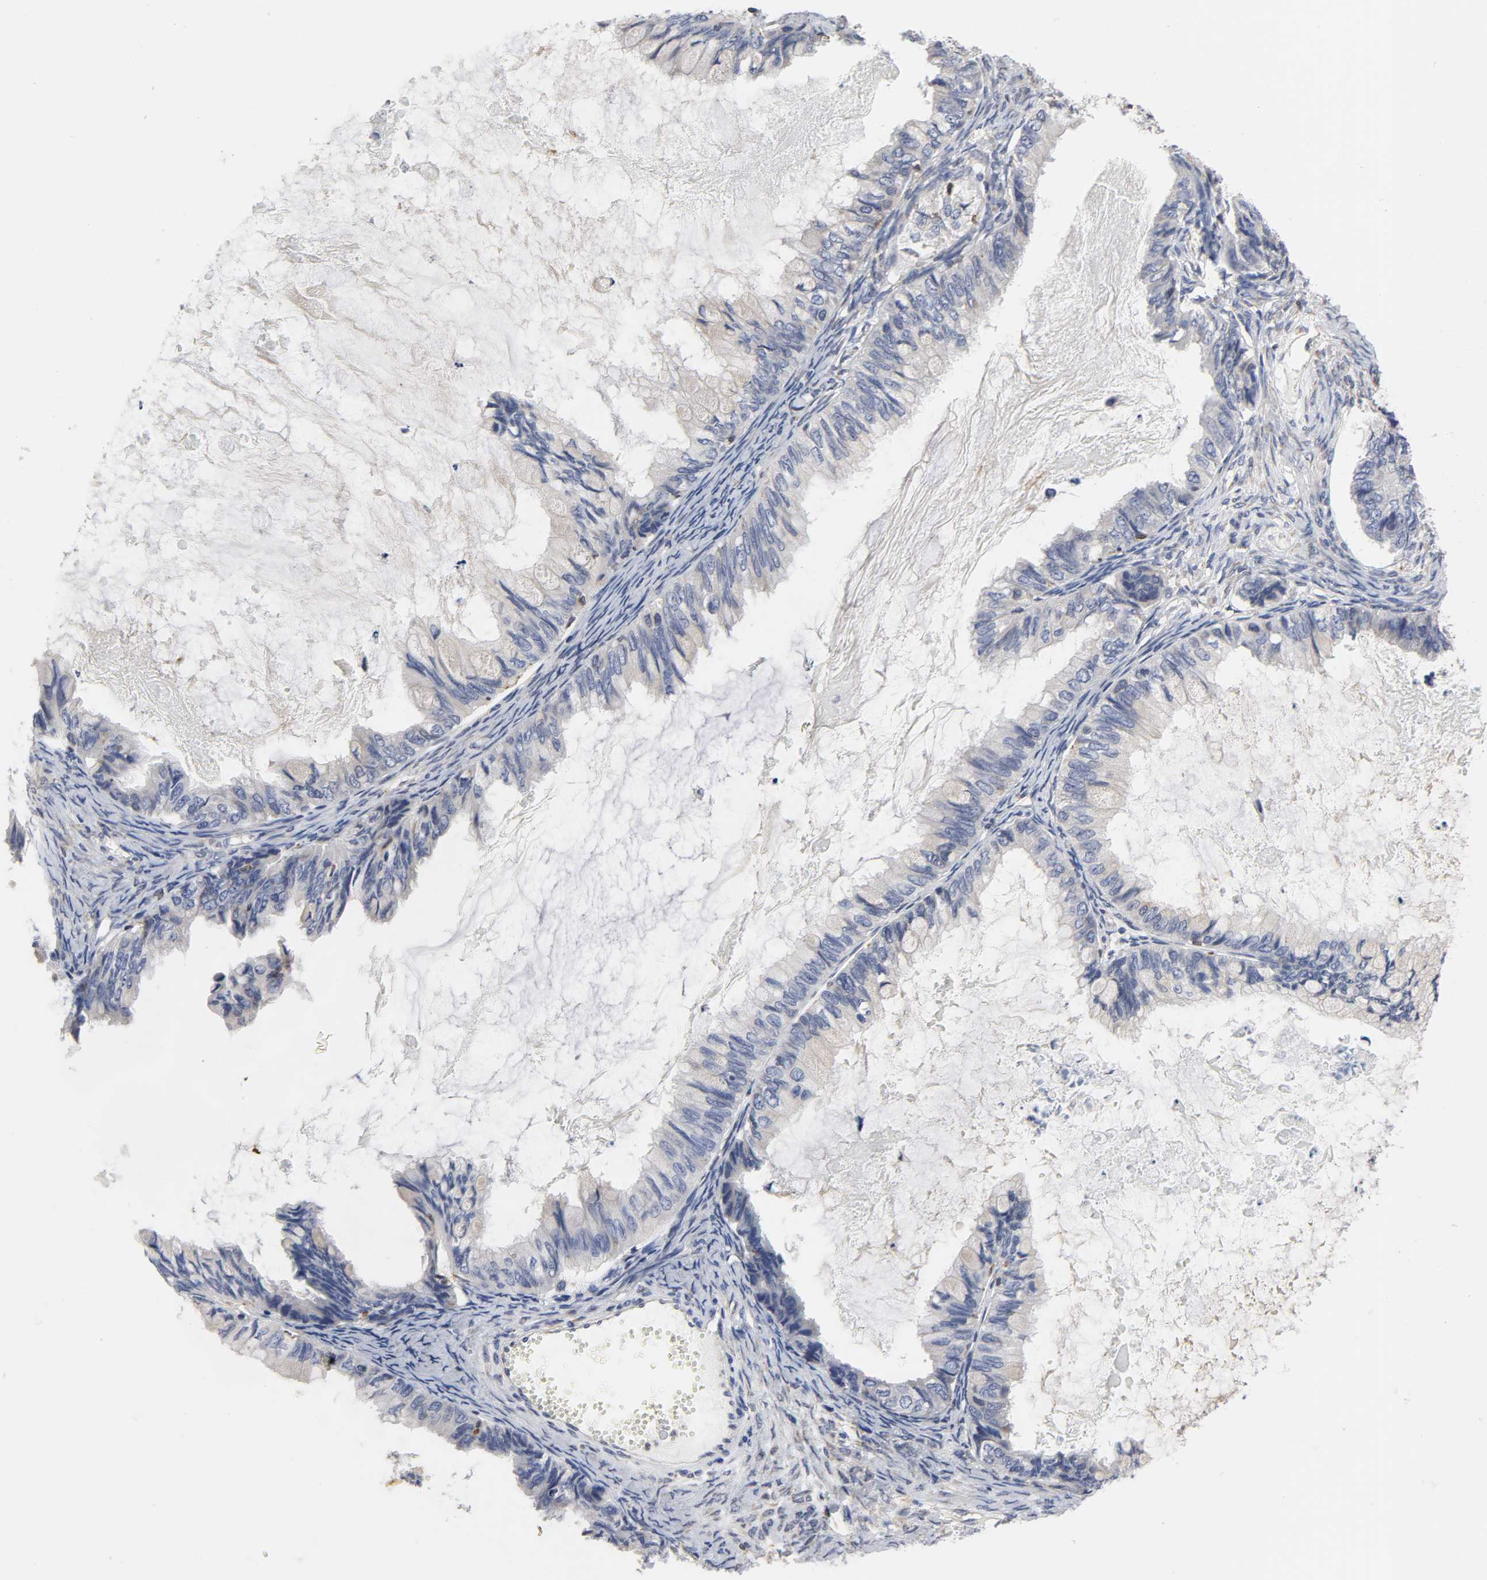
{"staining": {"intensity": "negative", "quantity": "none", "location": "none"}, "tissue": "ovarian cancer", "cell_type": "Tumor cells", "image_type": "cancer", "snomed": [{"axis": "morphology", "description": "Cystadenocarcinoma, mucinous, NOS"}, {"axis": "topography", "description": "Ovary"}], "caption": "An image of mucinous cystadenocarcinoma (ovarian) stained for a protein reveals no brown staining in tumor cells. (Brightfield microscopy of DAB IHC at high magnification).", "gene": "HCK", "patient": {"sex": "female", "age": 80}}